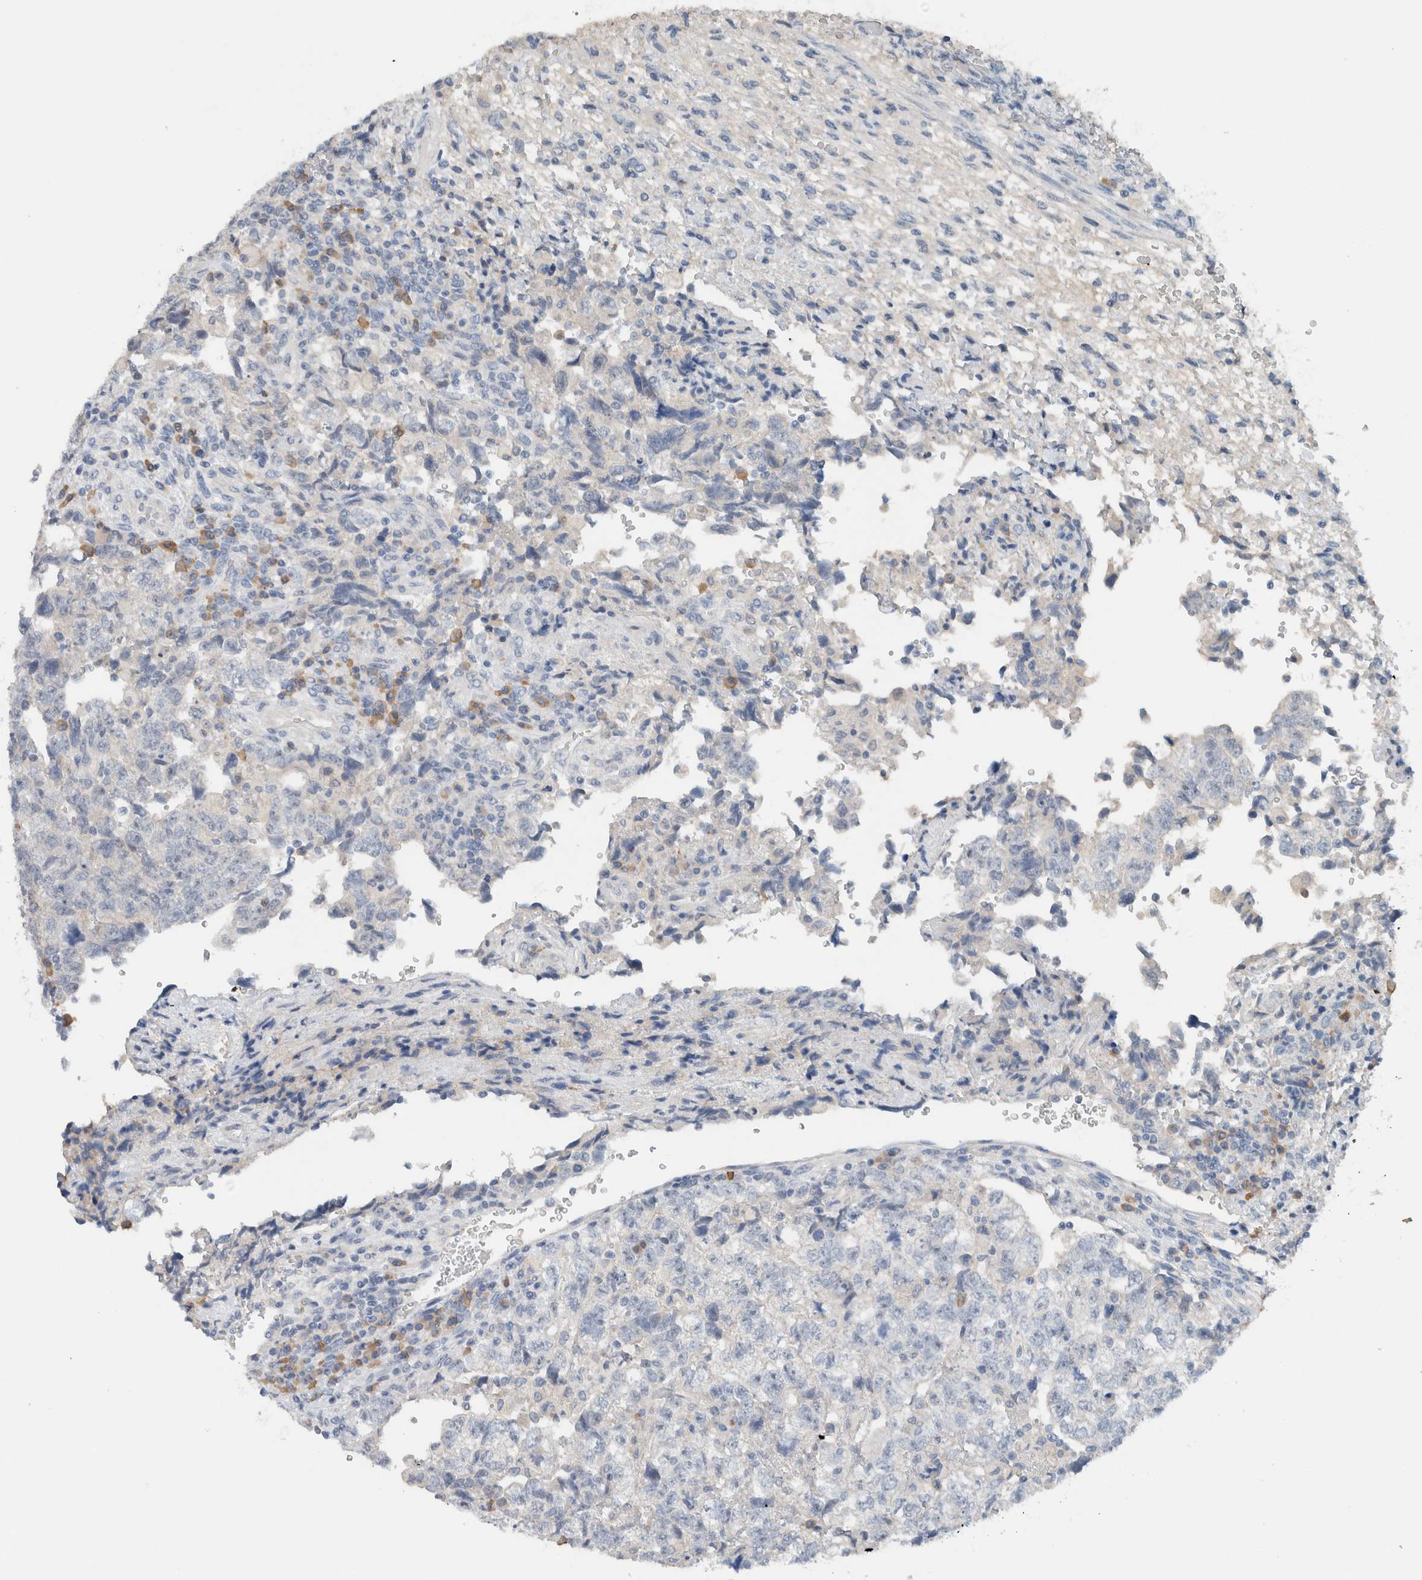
{"staining": {"intensity": "negative", "quantity": "none", "location": "none"}, "tissue": "testis cancer", "cell_type": "Tumor cells", "image_type": "cancer", "snomed": [{"axis": "morphology", "description": "Normal tissue, NOS"}, {"axis": "morphology", "description": "Carcinoma, Embryonal, NOS"}, {"axis": "topography", "description": "Testis"}], "caption": "This is a image of immunohistochemistry staining of testis embryonal carcinoma, which shows no positivity in tumor cells.", "gene": "DUOX1", "patient": {"sex": "male", "age": 36}}